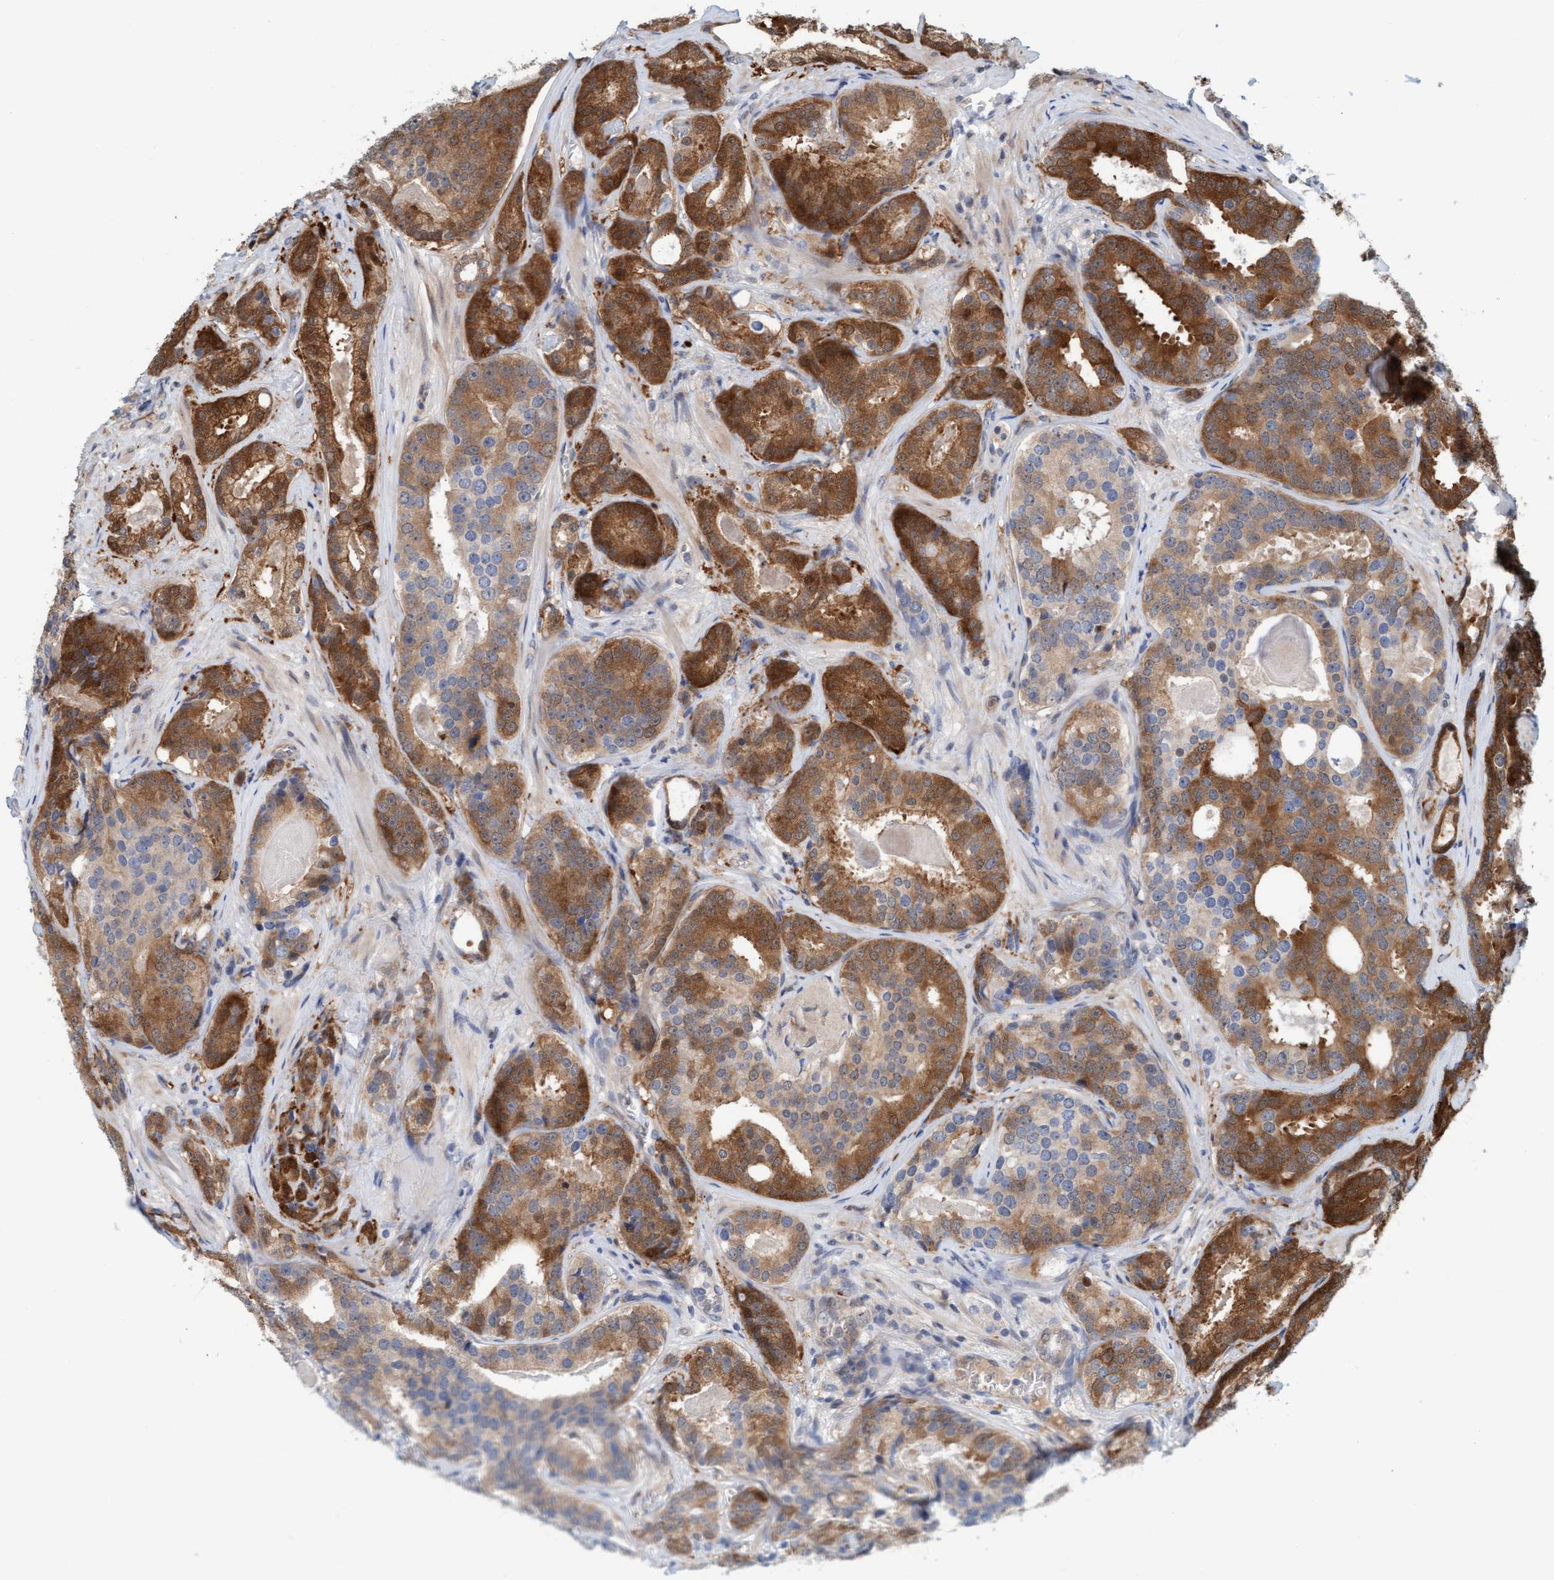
{"staining": {"intensity": "strong", "quantity": ">75%", "location": "cytoplasmic/membranous"}, "tissue": "prostate cancer", "cell_type": "Tumor cells", "image_type": "cancer", "snomed": [{"axis": "morphology", "description": "Adenocarcinoma, High grade"}, {"axis": "topography", "description": "Prostate"}], "caption": "Prostate adenocarcinoma (high-grade) tissue displays strong cytoplasmic/membranous staining in about >75% of tumor cells, visualized by immunohistochemistry. (DAB (3,3'-diaminobenzidine) = brown stain, brightfield microscopy at high magnification).", "gene": "EIF4EBP1", "patient": {"sex": "male", "age": 60}}